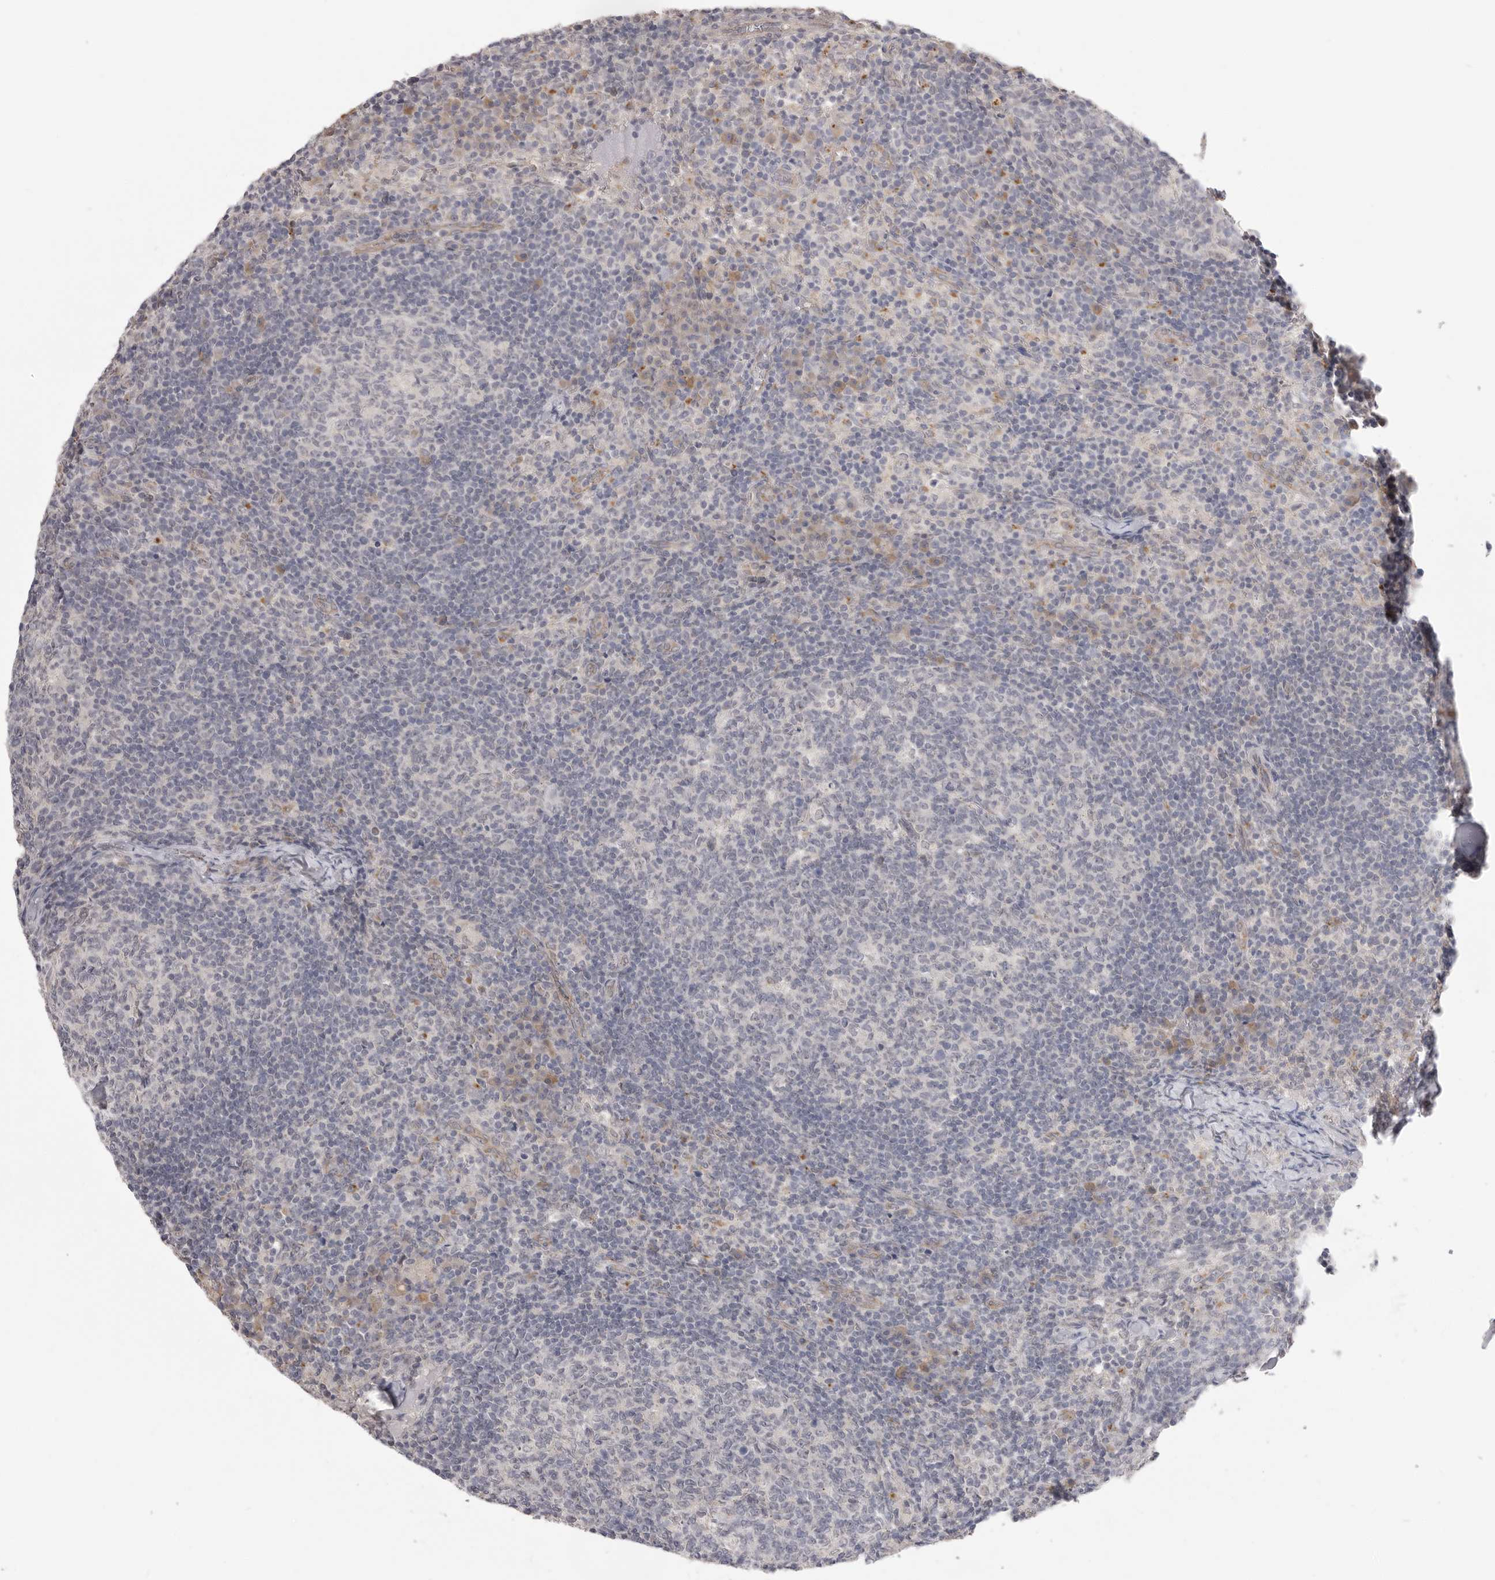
{"staining": {"intensity": "negative", "quantity": "none", "location": "none"}, "tissue": "lymph node", "cell_type": "Germinal center cells", "image_type": "normal", "snomed": [{"axis": "morphology", "description": "Normal tissue, NOS"}, {"axis": "morphology", "description": "Inflammation, NOS"}, {"axis": "topography", "description": "Lymph node"}], "caption": "Immunohistochemistry of benign lymph node displays no positivity in germinal center cells. (Brightfield microscopy of DAB immunohistochemistry (IHC) at high magnification).", "gene": "TLR3", "patient": {"sex": "male", "age": 55}}